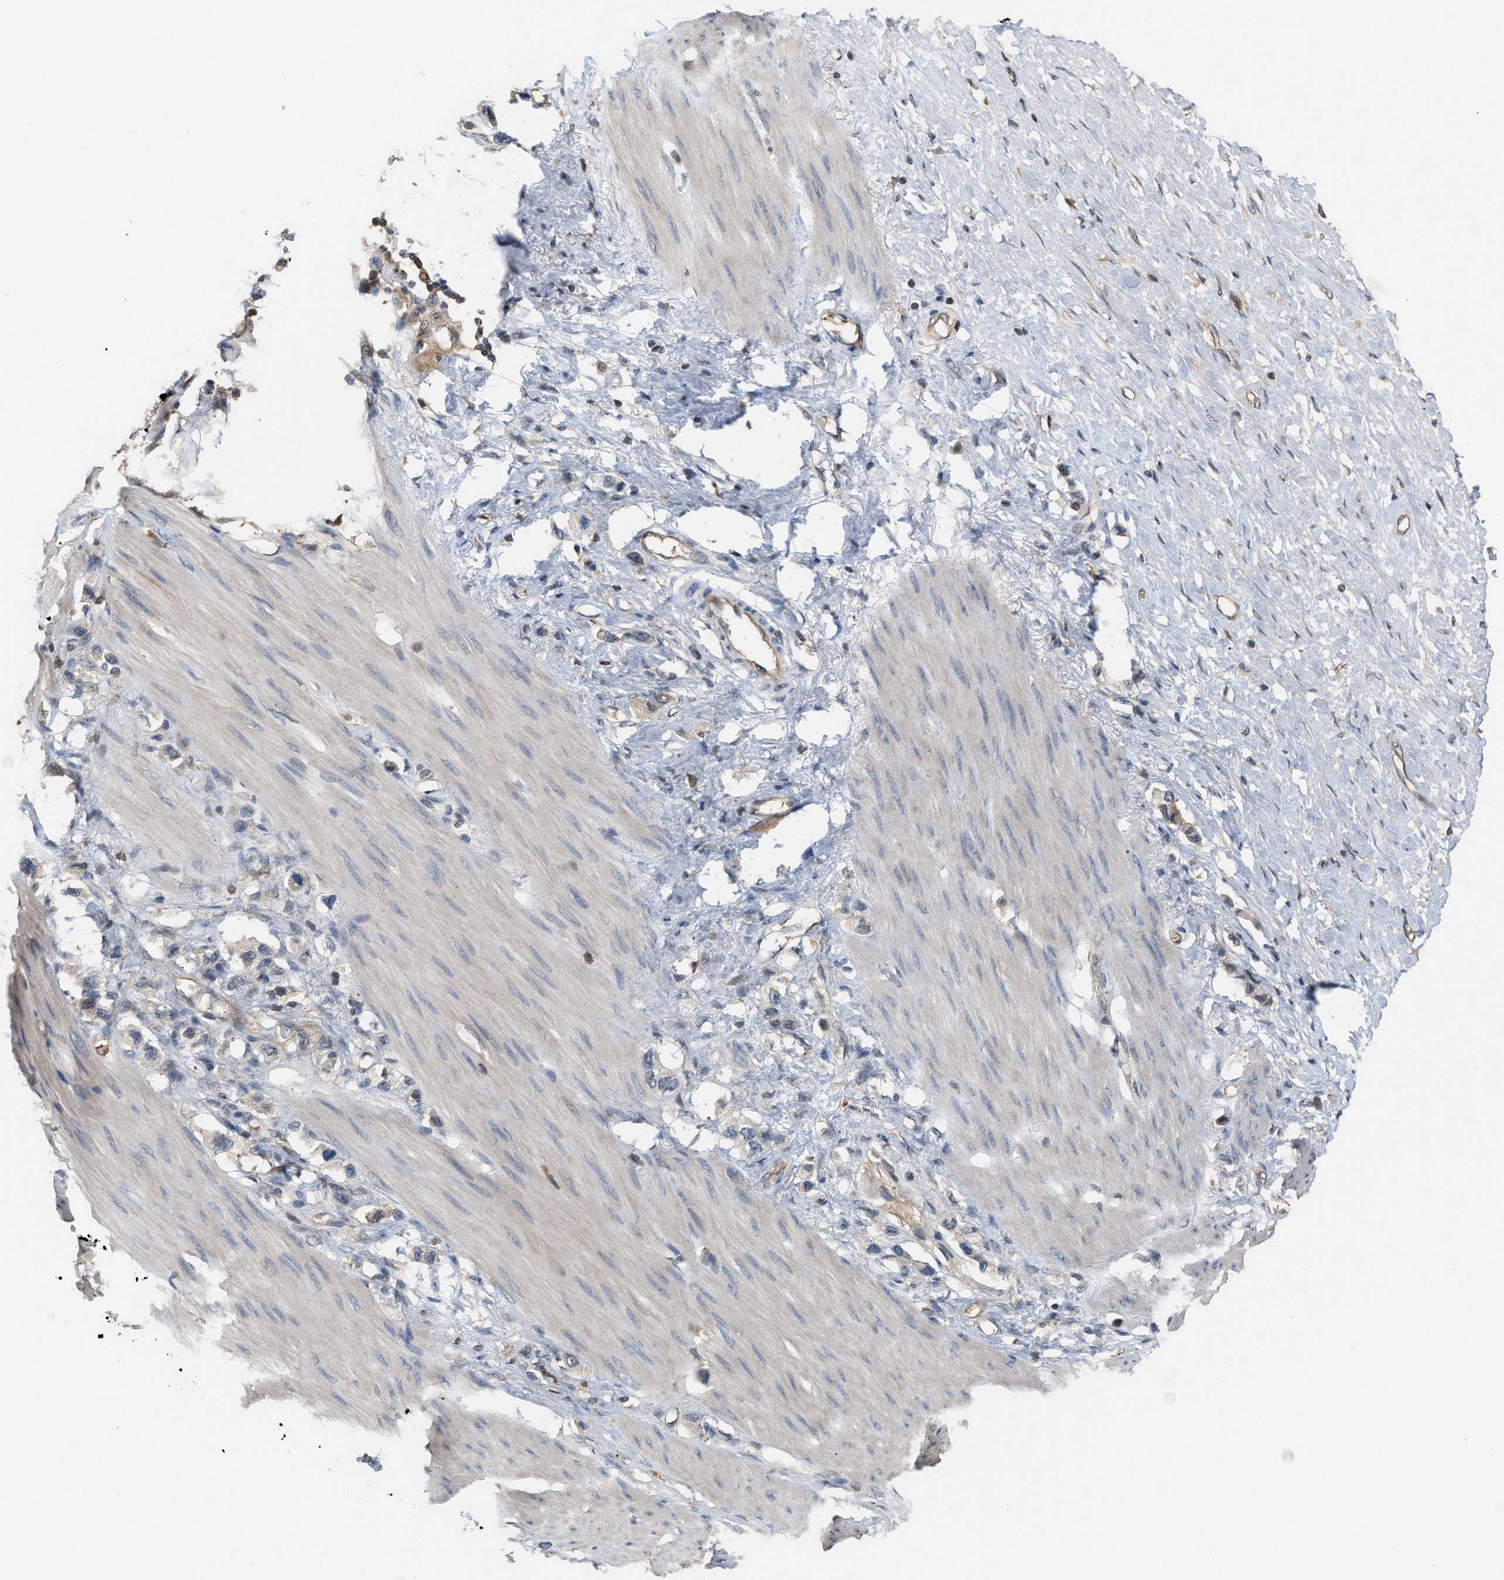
{"staining": {"intensity": "negative", "quantity": "none", "location": "none"}, "tissue": "stomach cancer", "cell_type": "Tumor cells", "image_type": "cancer", "snomed": [{"axis": "morphology", "description": "Adenocarcinoma, NOS"}, {"axis": "topography", "description": "Stomach"}], "caption": "The IHC image has no significant staining in tumor cells of stomach cancer tissue.", "gene": "MTPN", "patient": {"sex": "female", "age": 65}}